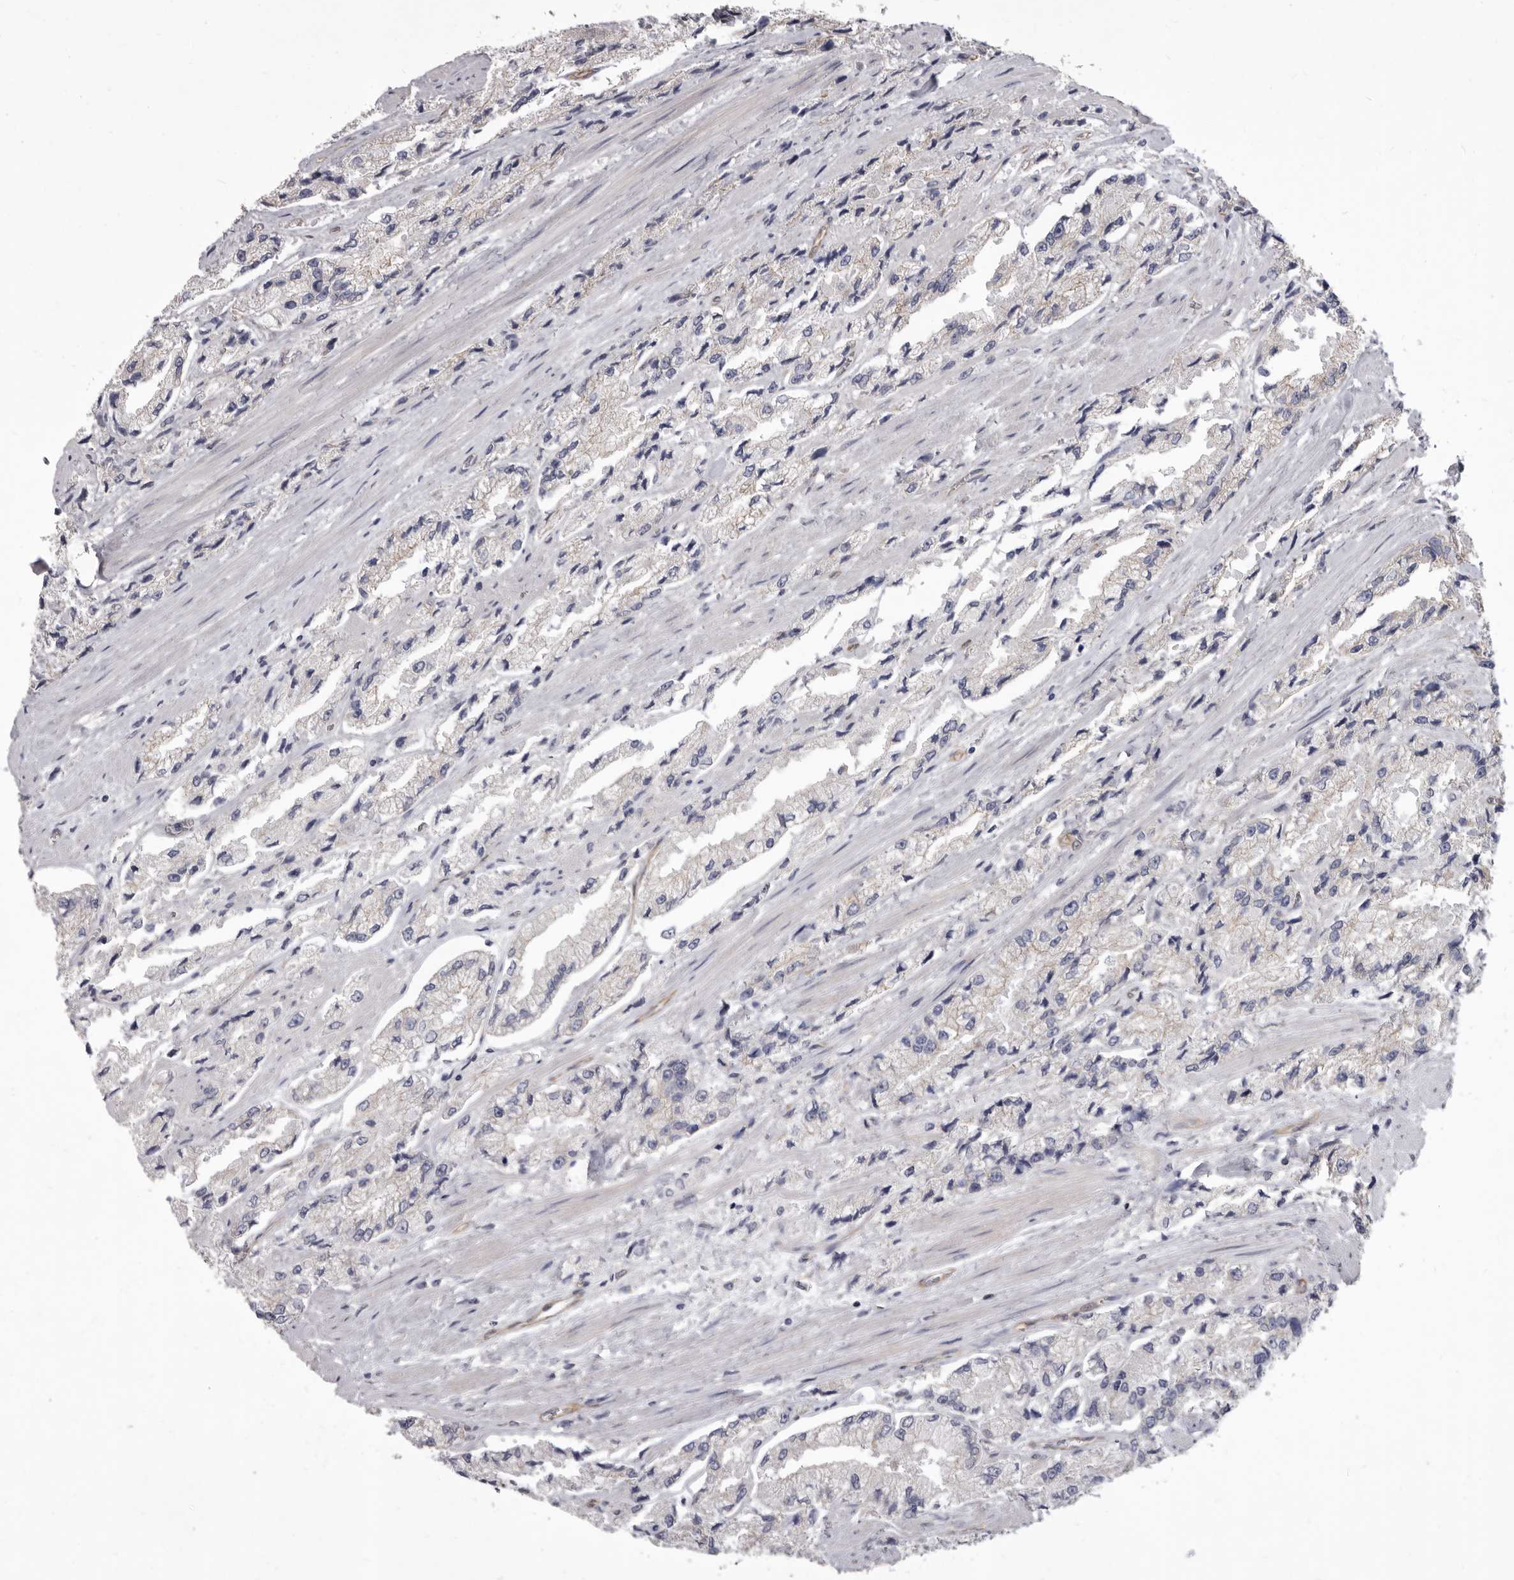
{"staining": {"intensity": "negative", "quantity": "none", "location": "none"}, "tissue": "prostate cancer", "cell_type": "Tumor cells", "image_type": "cancer", "snomed": [{"axis": "morphology", "description": "Adenocarcinoma, High grade"}, {"axis": "topography", "description": "Prostate"}], "caption": "Prostate cancer (high-grade adenocarcinoma) was stained to show a protein in brown. There is no significant positivity in tumor cells.", "gene": "P2RX6", "patient": {"sex": "male", "age": 58}}